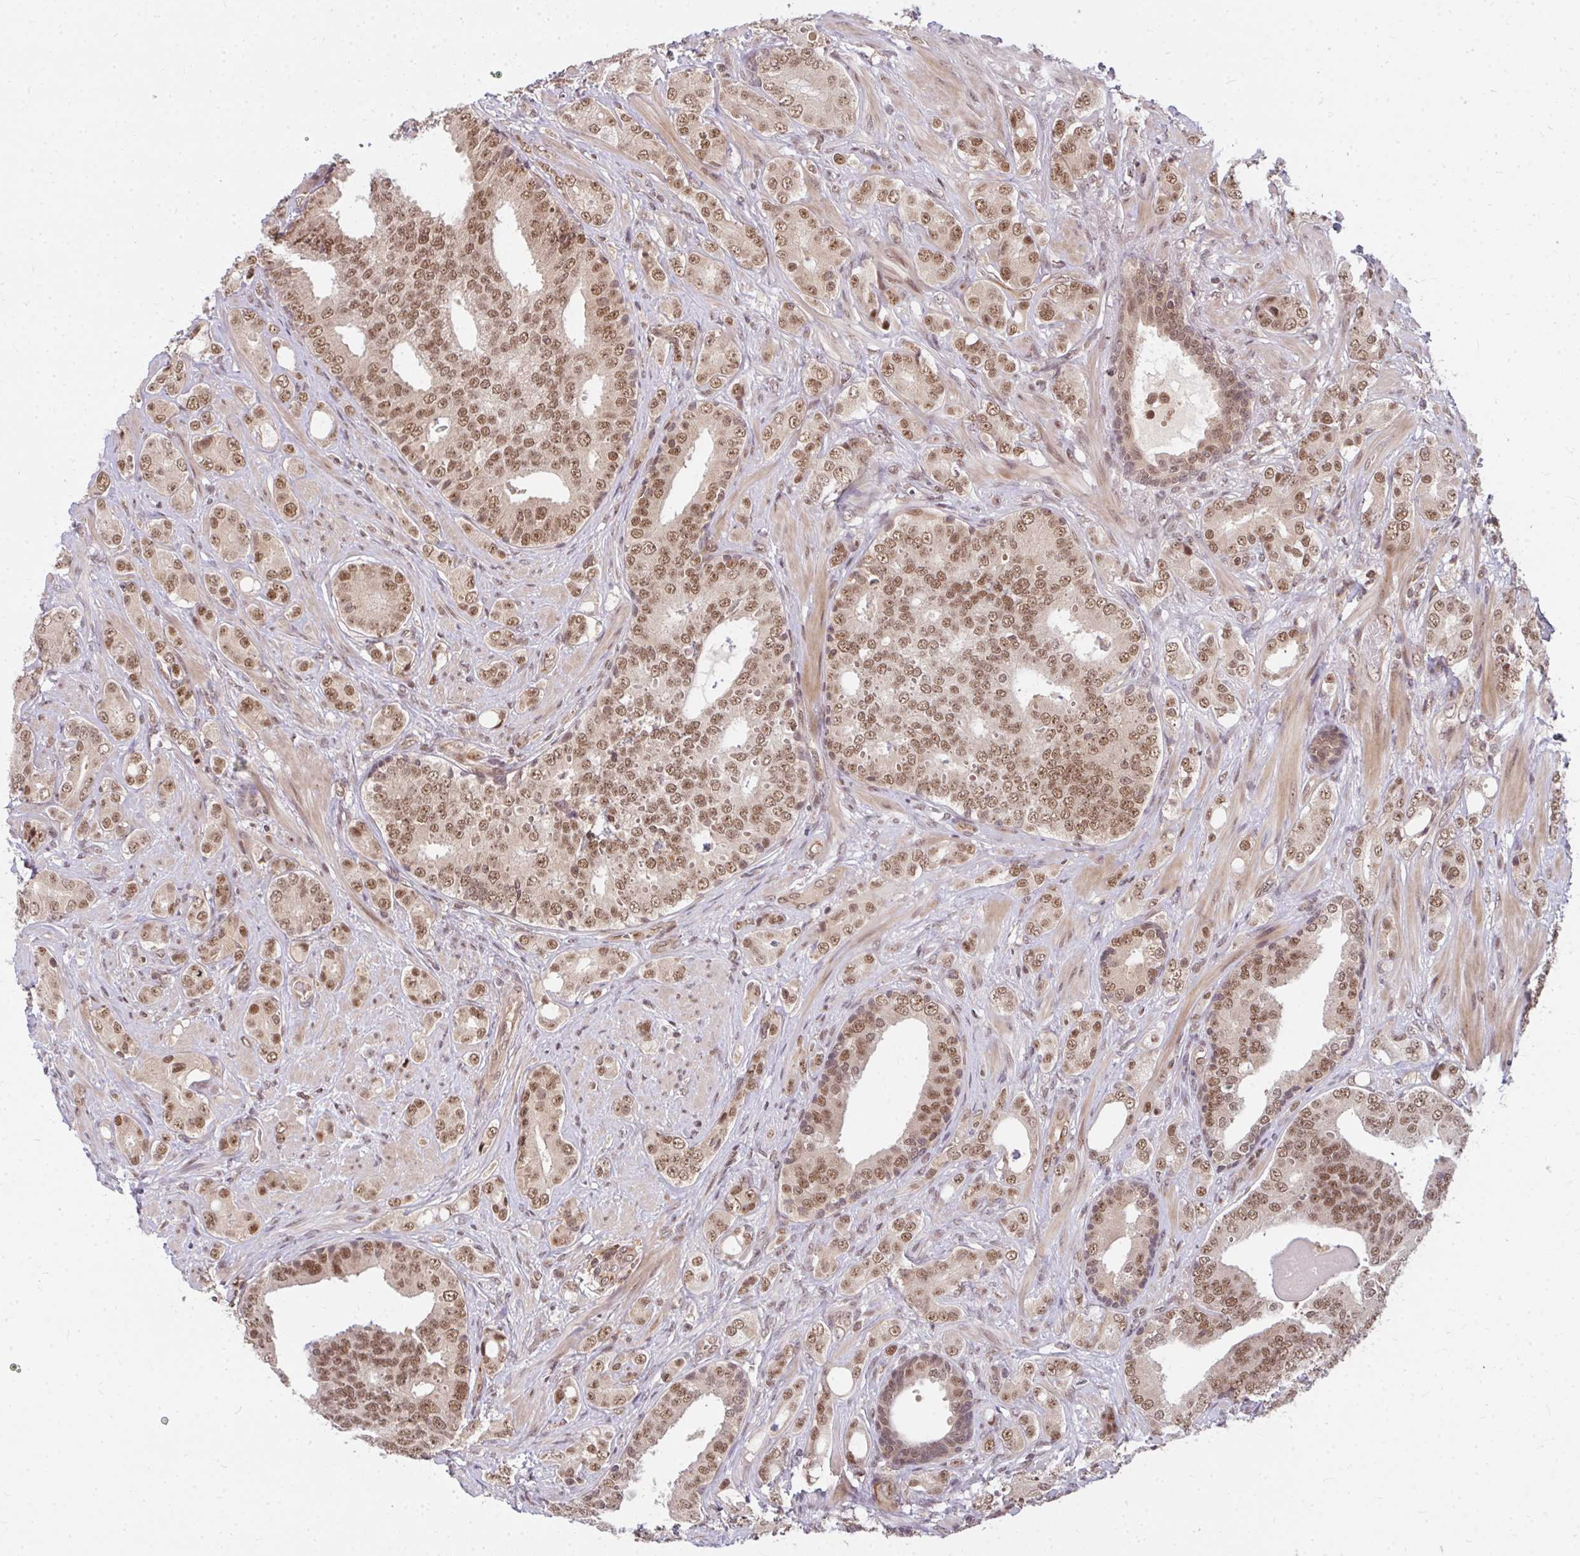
{"staining": {"intensity": "moderate", "quantity": ">75%", "location": "nuclear"}, "tissue": "prostate cancer", "cell_type": "Tumor cells", "image_type": "cancer", "snomed": [{"axis": "morphology", "description": "Adenocarcinoma, High grade"}, {"axis": "topography", "description": "Prostate"}], "caption": "This is an image of IHC staining of high-grade adenocarcinoma (prostate), which shows moderate expression in the nuclear of tumor cells.", "gene": "GTF3C6", "patient": {"sex": "male", "age": 62}}